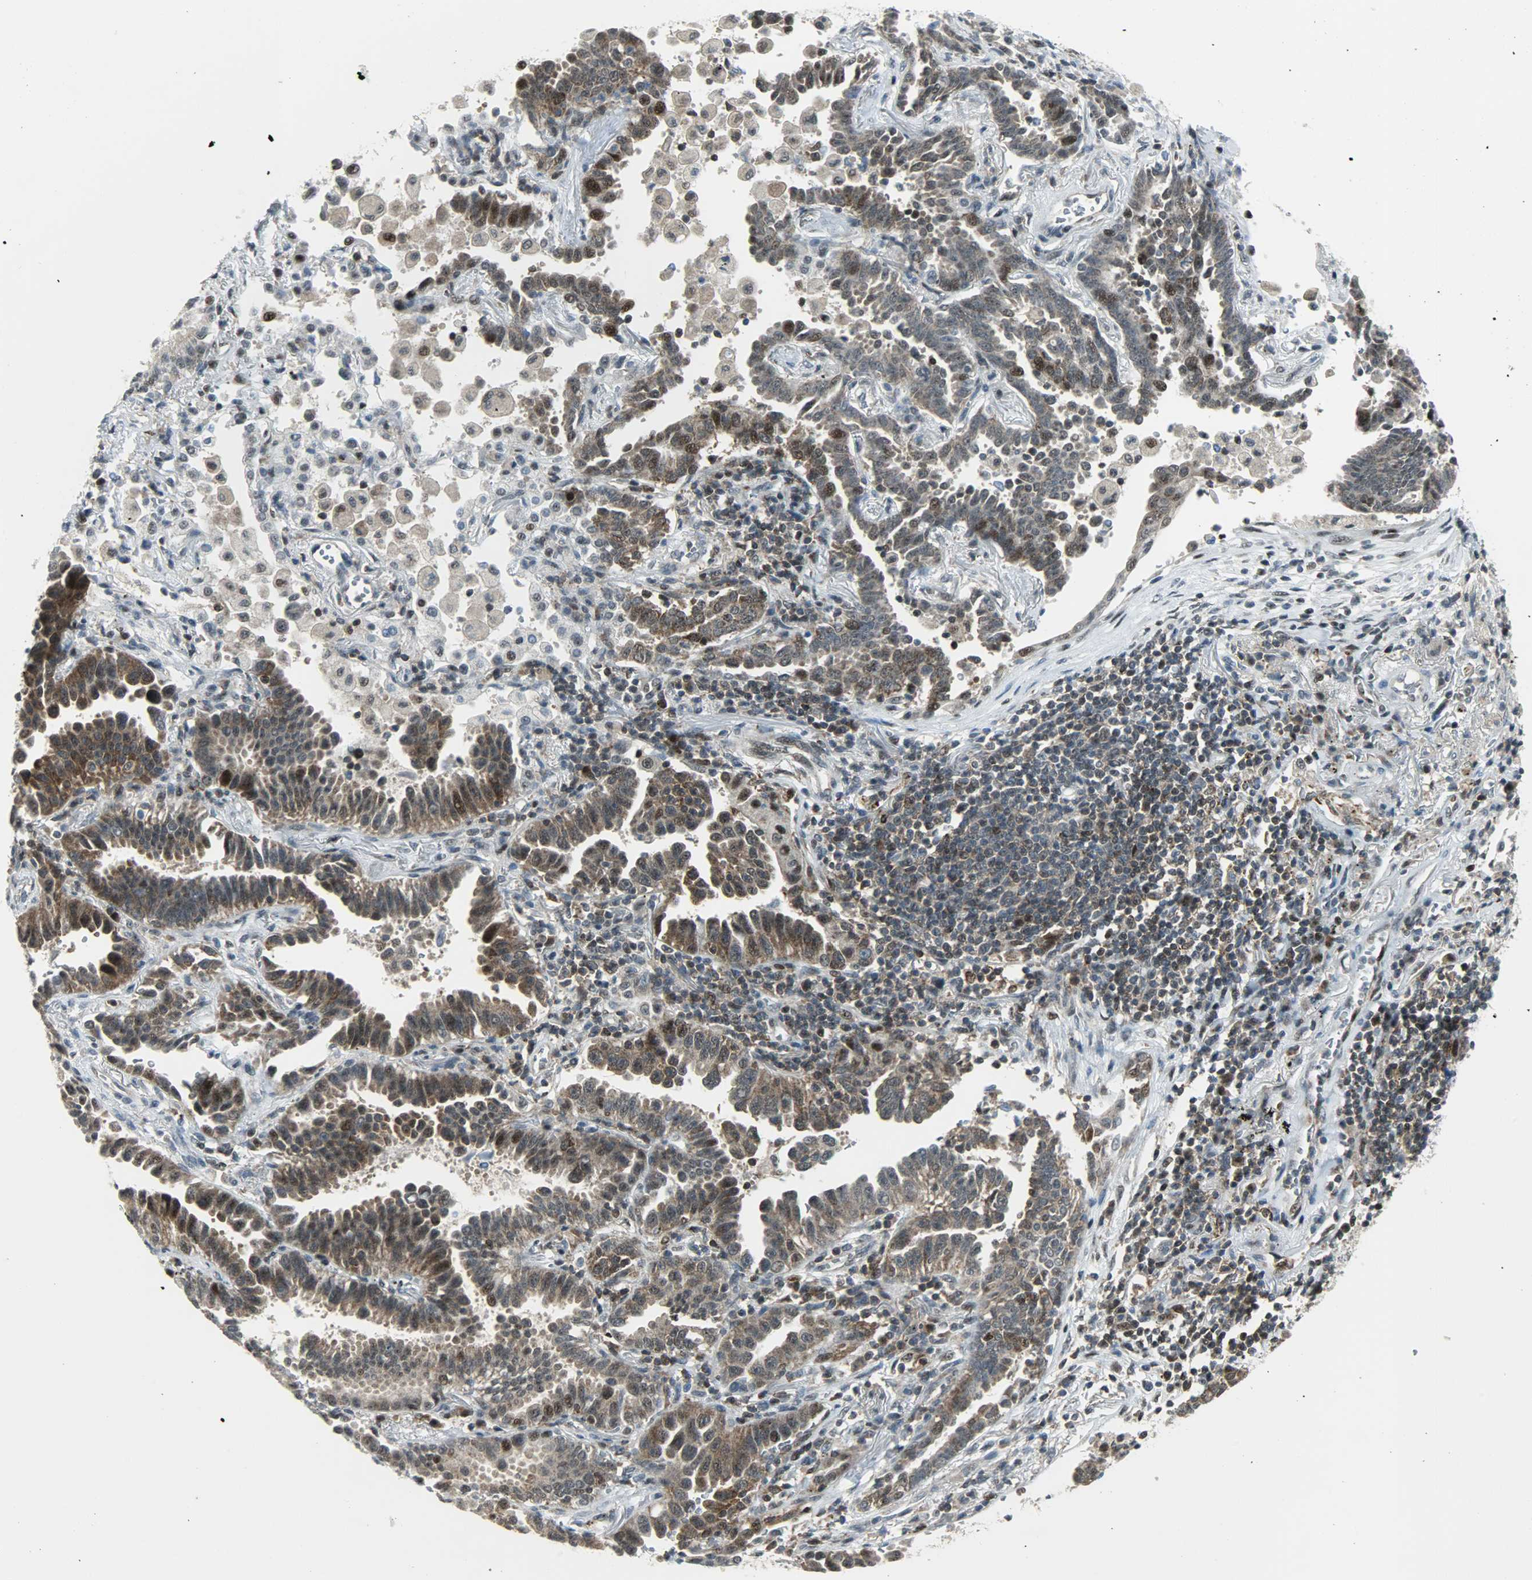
{"staining": {"intensity": "moderate", "quantity": ">75%", "location": "cytoplasmic/membranous,nuclear"}, "tissue": "lung cancer", "cell_type": "Tumor cells", "image_type": "cancer", "snomed": [{"axis": "morphology", "description": "Adenocarcinoma, NOS"}, {"axis": "topography", "description": "Lung"}], "caption": "Approximately >75% of tumor cells in human lung cancer (adenocarcinoma) demonstrate moderate cytoplasmic/membranous and nuclear protein positivity as visualized by brown immunohistochemical staining.", "gene": "IL15", "patient": {"sex": "female", "age": 64}}